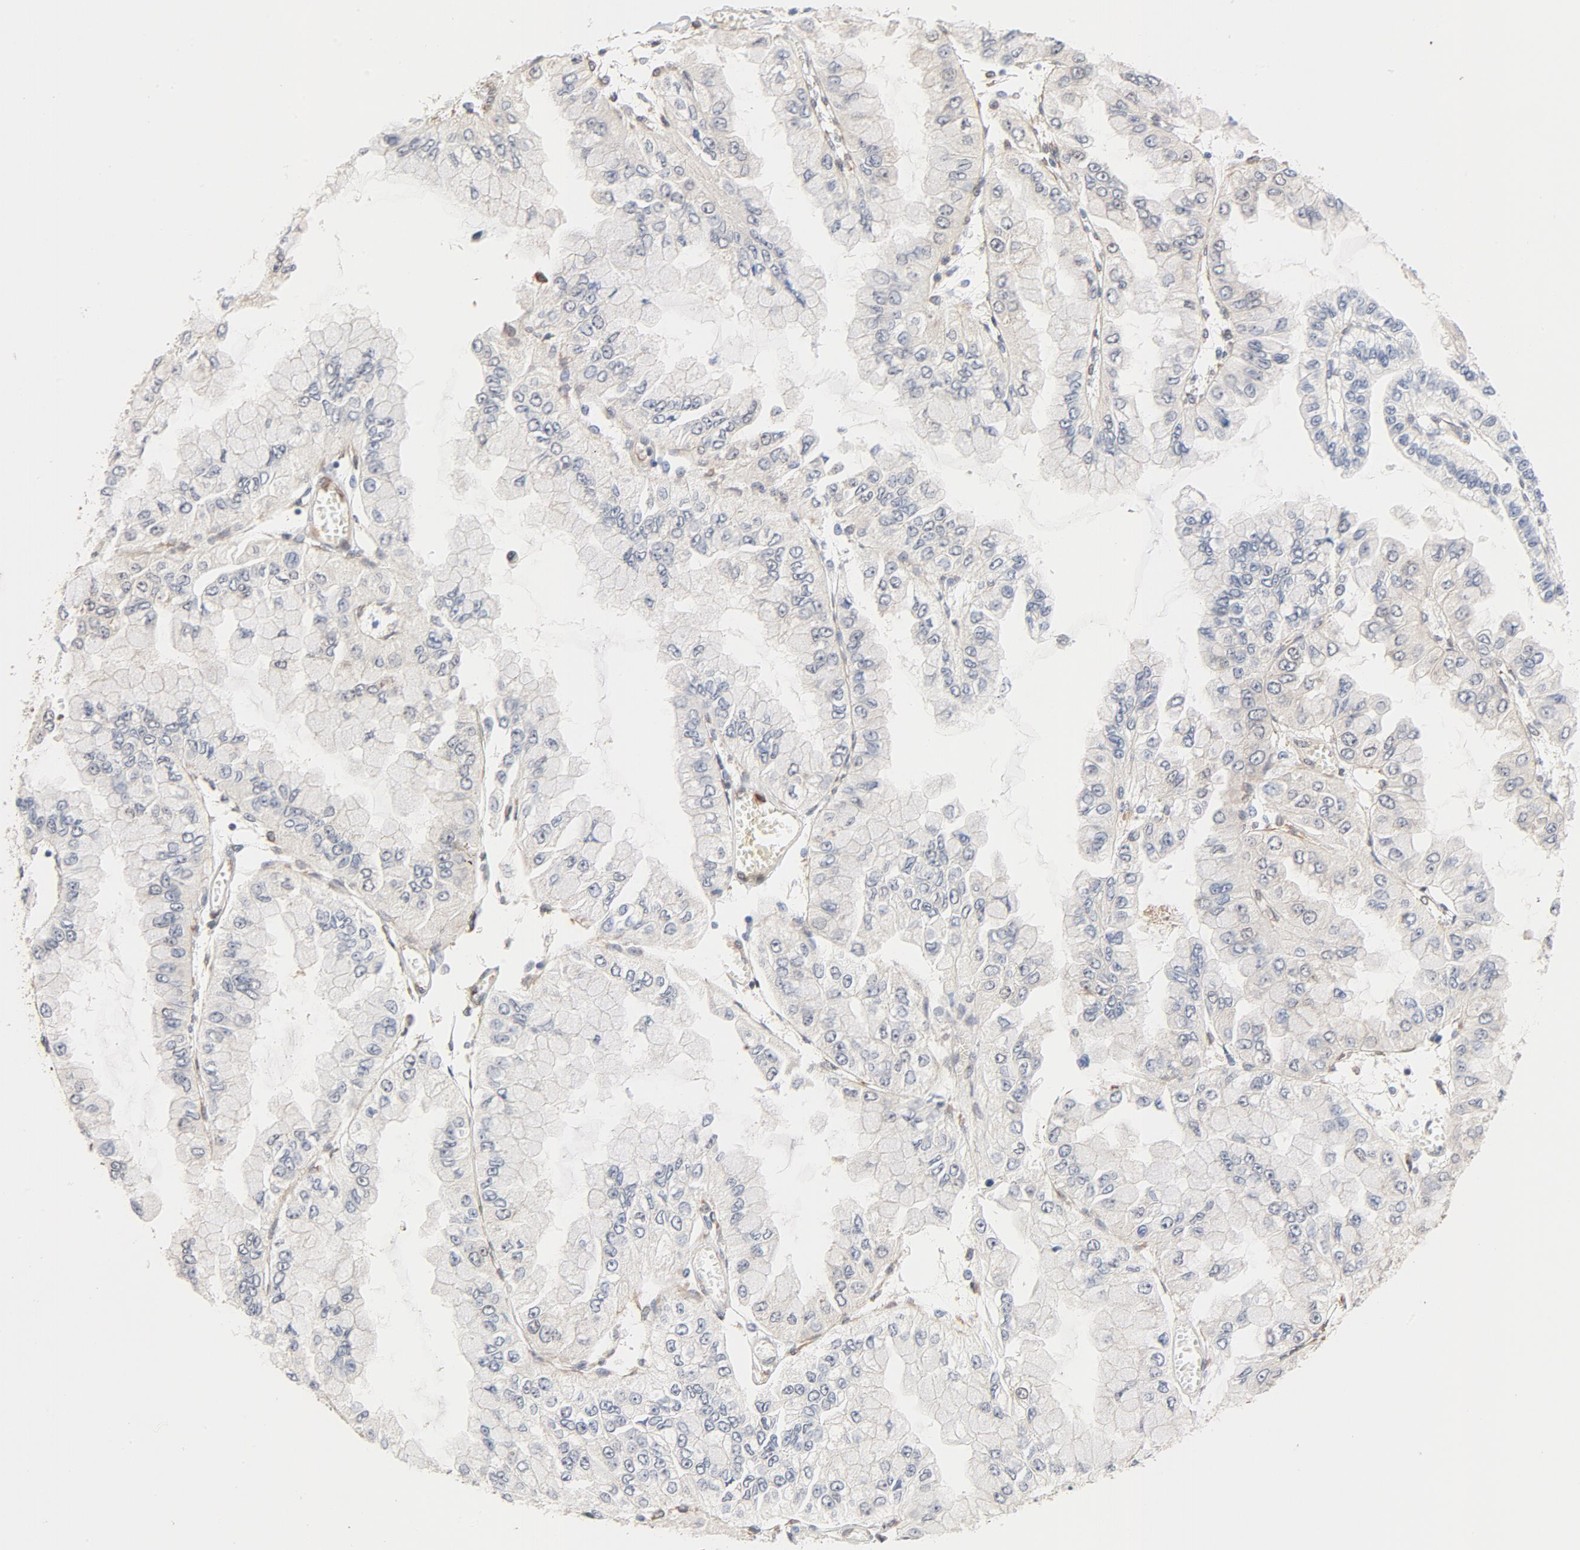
{"staining": {"intensity": "weak", "quantity": "<25%", "location": "cytoplasmic/membranous,nuclear"}, "tissue": "liver cancer", "cell_type": "Tumor cells", "image_type": "cancer", "snomed": [{"axis": "morphology", "description": "Cholangiocarcinoma"}, {"axis": "topography", "description": "Liver"}], "caption": "IHC of human cholangiocarcinoma (liver) demonstrates no expression in tumor cells. (Stains: DAB (3,3'-diaminobenzidine) immunohistochemistry (IHC) with hematoxylin counter stain, Microscopy: brightfield microscopy at high magnification).", "gene": "EIF4E", "patient": {"sex": "female", "age": 79}}